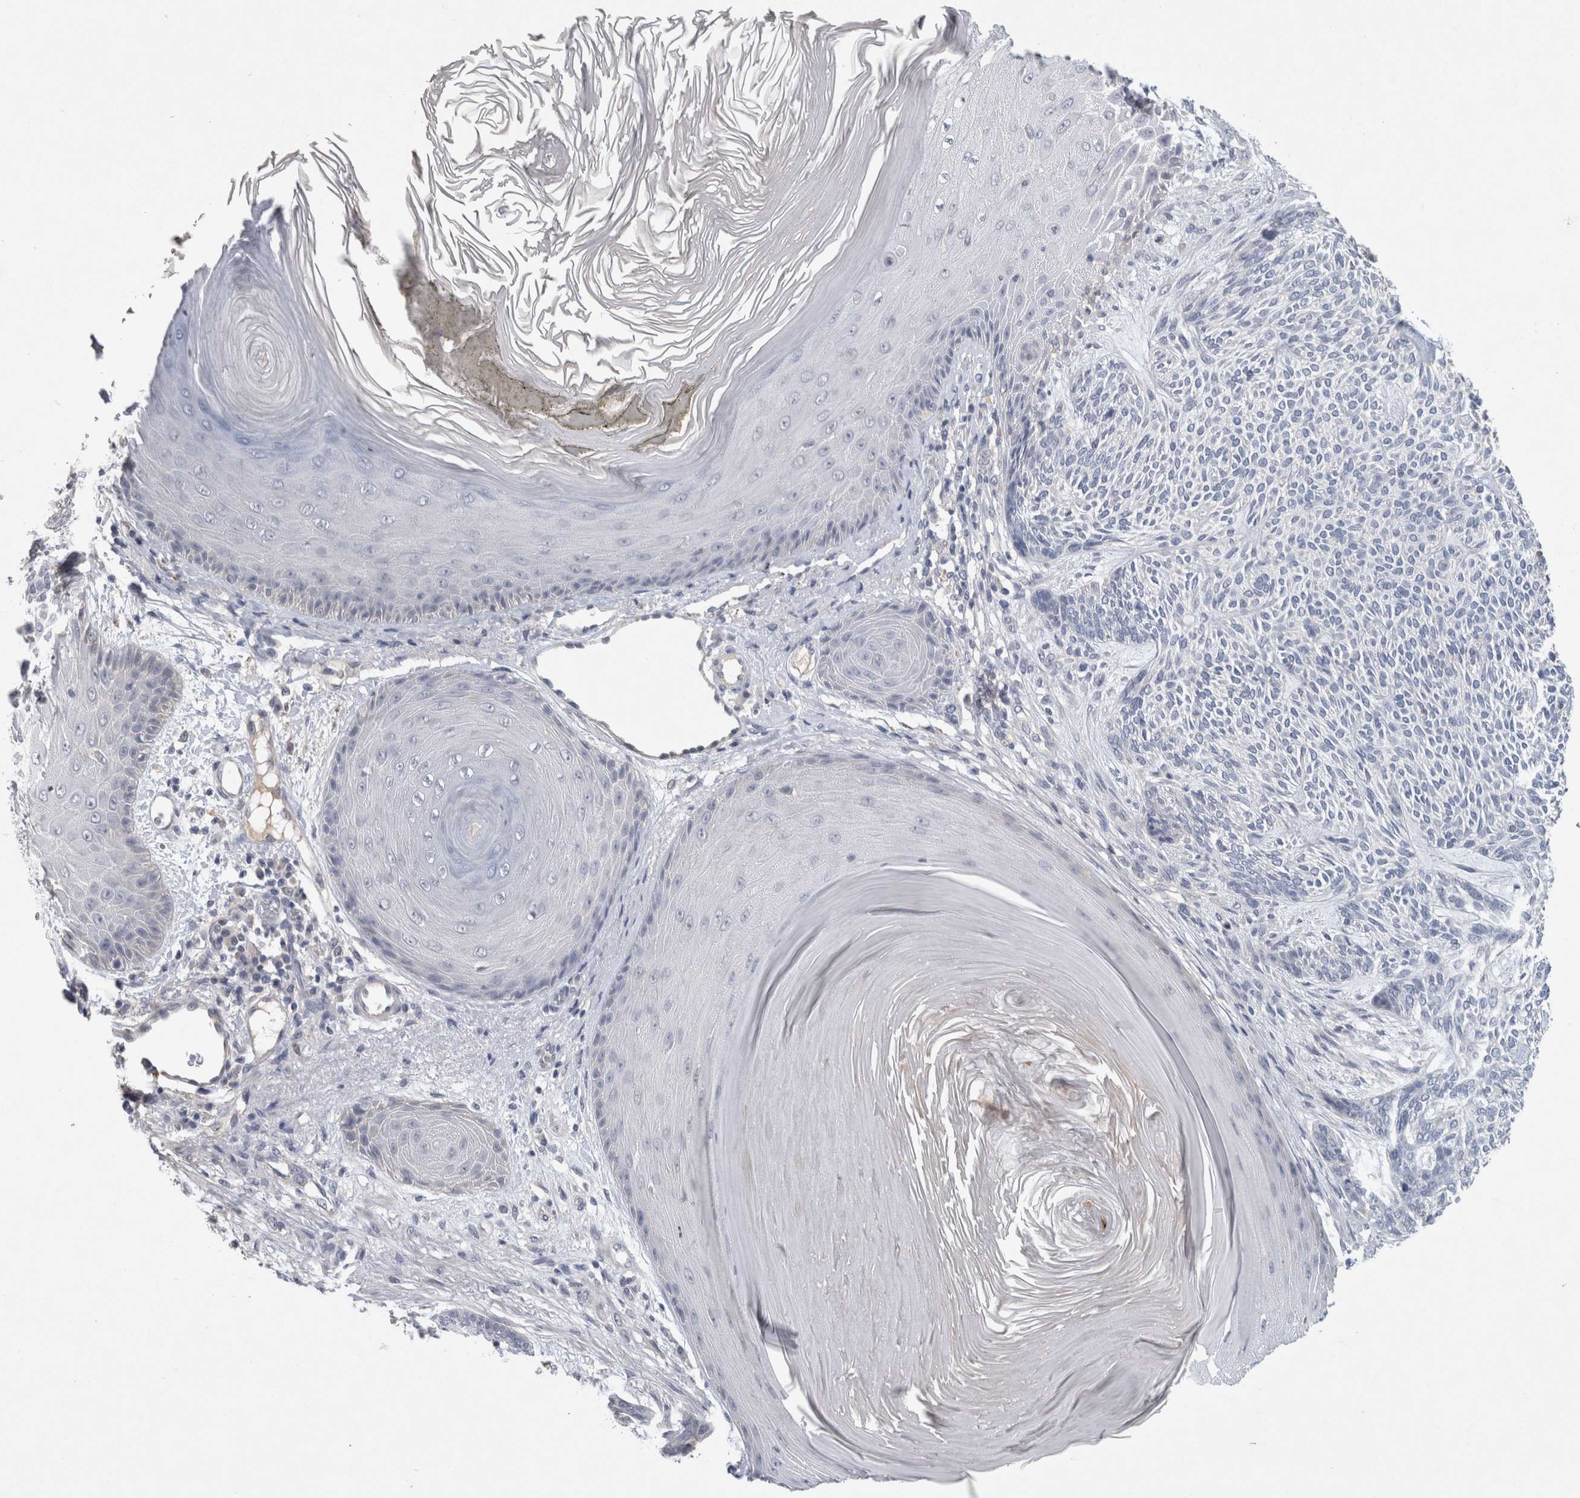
{"staining": {"intensity": "negative", "quantity": "none", "location": "none"}, "tissue": "skin cancer", "cell_type": "Tumor cells", "image_type": "cancer", "snomed": [{"axis": "morphology", "description": "Basal cell carcinoma"}, {"axis": "topography", "description": "Skin"}], "caption": "Immunohistochemistry micrograph of neoplastic tissue: skin cancer (basal cell carcinoma) stained with DAB (3,3'-diaminobenzidine) reveals no significant protein expression in tumor cells. Nuclei are stained in blue.", "gene": "HEXD", "patient": {"sex": "male", "age": 55}}